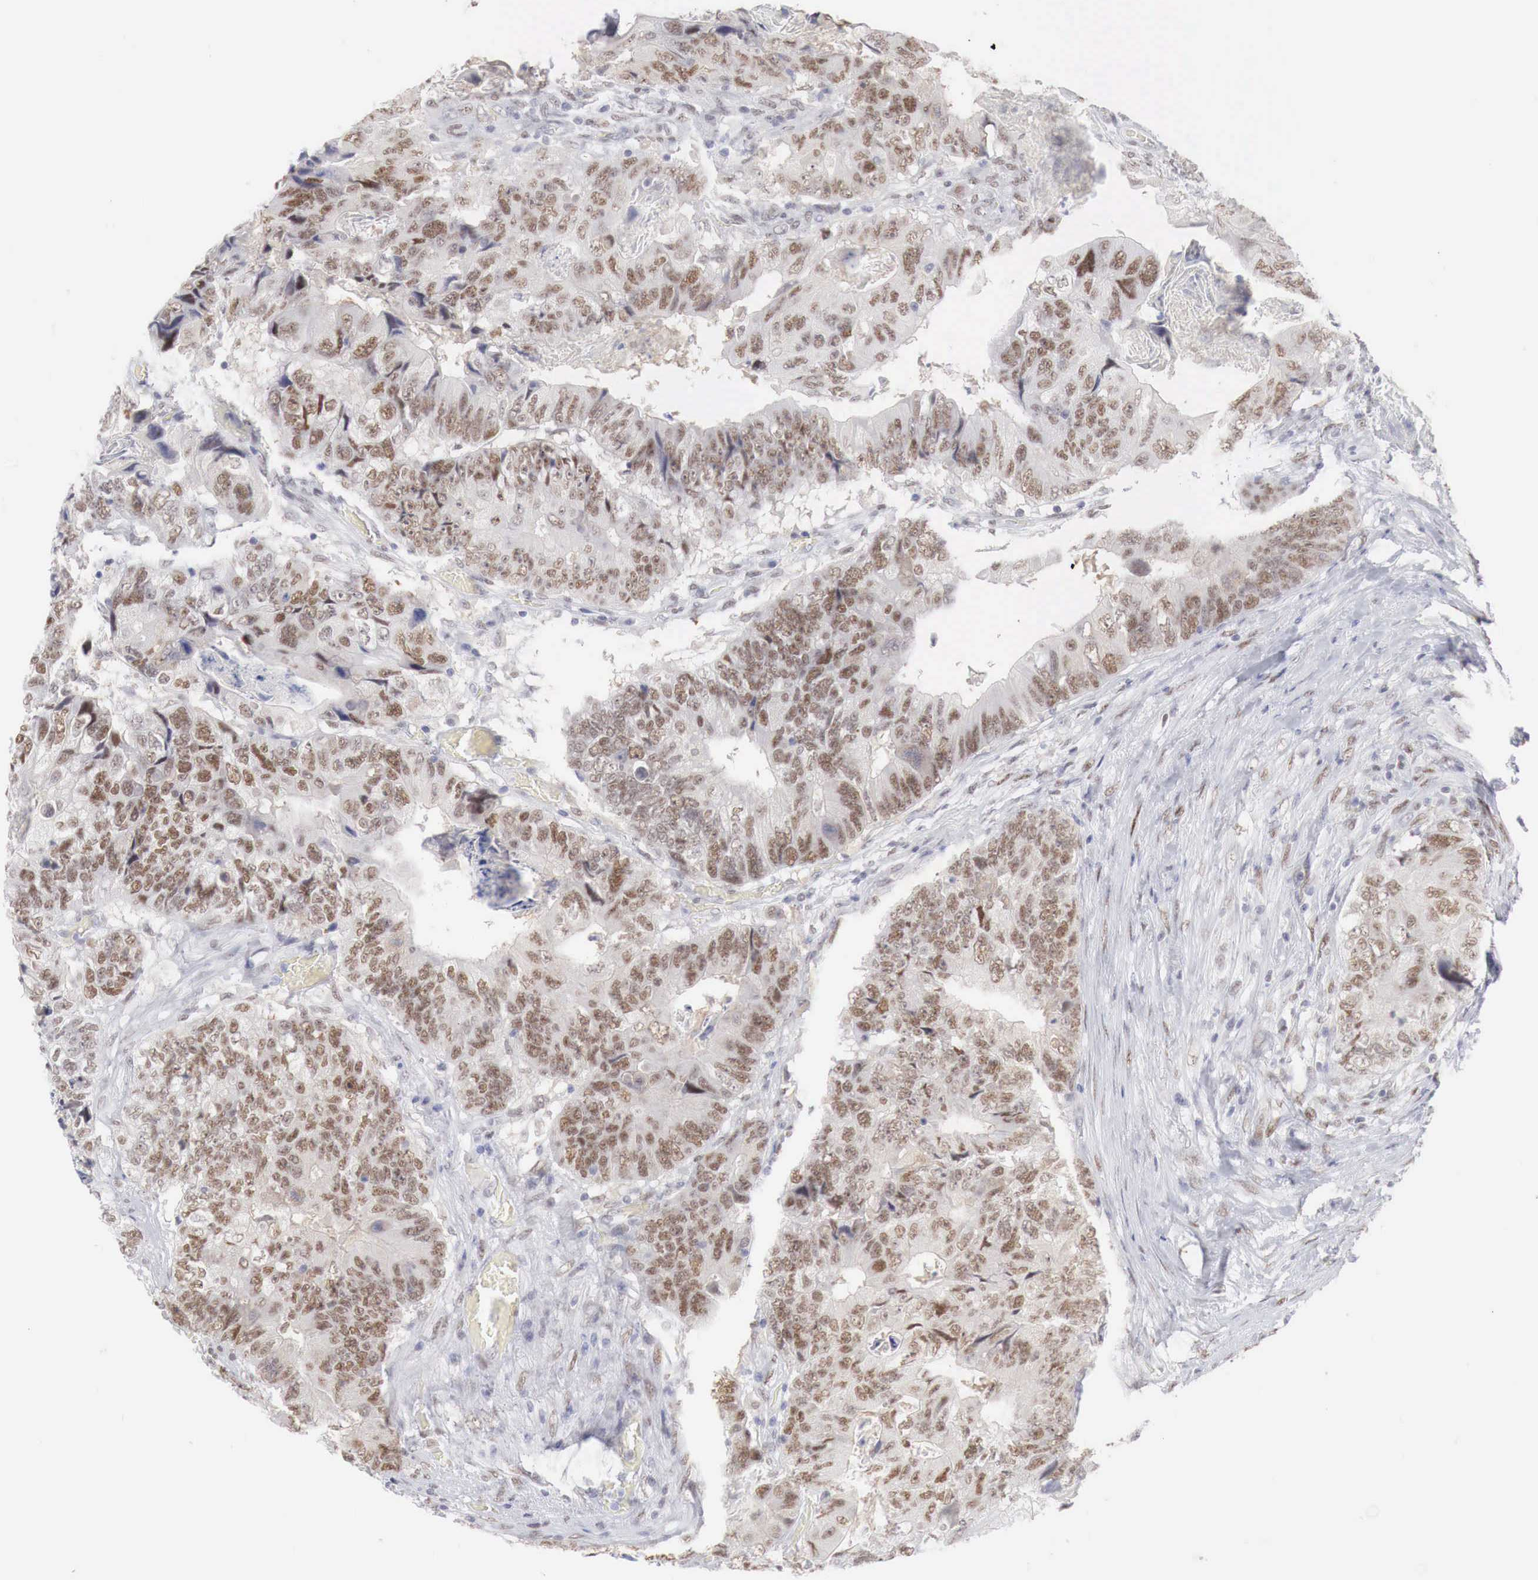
{"staining": {"intensity": "moderate", "quantity": ">75%", "location": "nuclear"}, "tissue": "colorectal cancer", "cell_type": "Tumor cells", "image_type": "cancer", "snomed": [{"axis": "morphology", "description": "Adenocarcinoma, NOS"}, {"axis": "topography", "description": "Rectum"}], "caption": "About >75% of tumor cells in human colorectal cancer reveal moderate nuclear protein staining as visualized by brown immunohistochemical staining.", "gene": "FOXP2", "patient": {"sex": "female", "age": 82}}